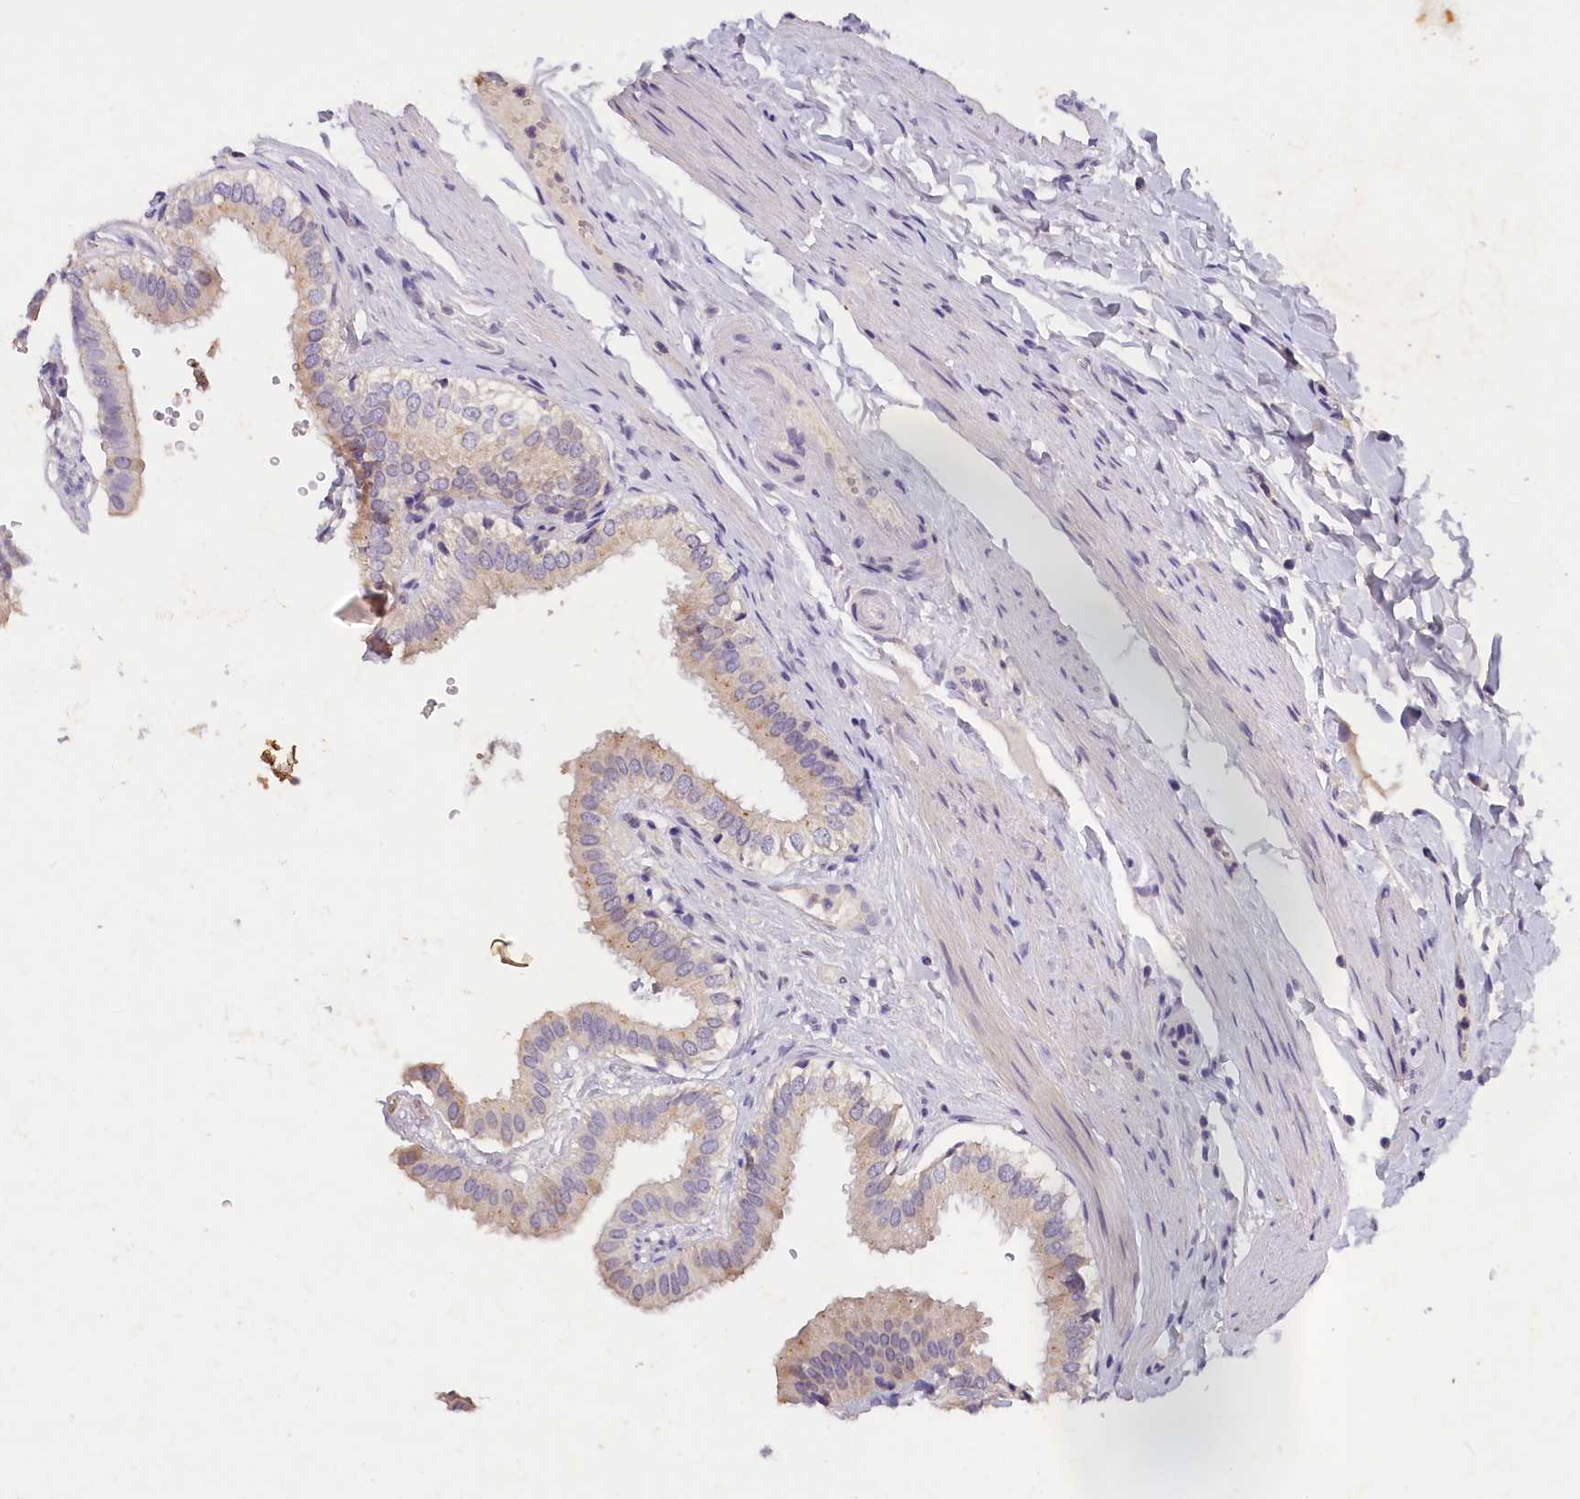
{"staining": {"intensity": "moderate", "quantity": "25%-75%", "location": "cytoplasmic/membranous"}, "tissue": "gallbladder", "cell_type": "Glandular cells", "image_type": "normal", "snomed": [{"axis": "morphology", "description": "Normal tissue, NOS"}, {"axis": "topography", "description": "Gallbladder"}], "caption": "IHC of benign human gallbladder demonstrates medium levels of moderate cytoplasmic/membranous staining in about 25%-75% of glandular cells.", "gene": "ST7L", "patient": {"sex": "female", "age": 61}}